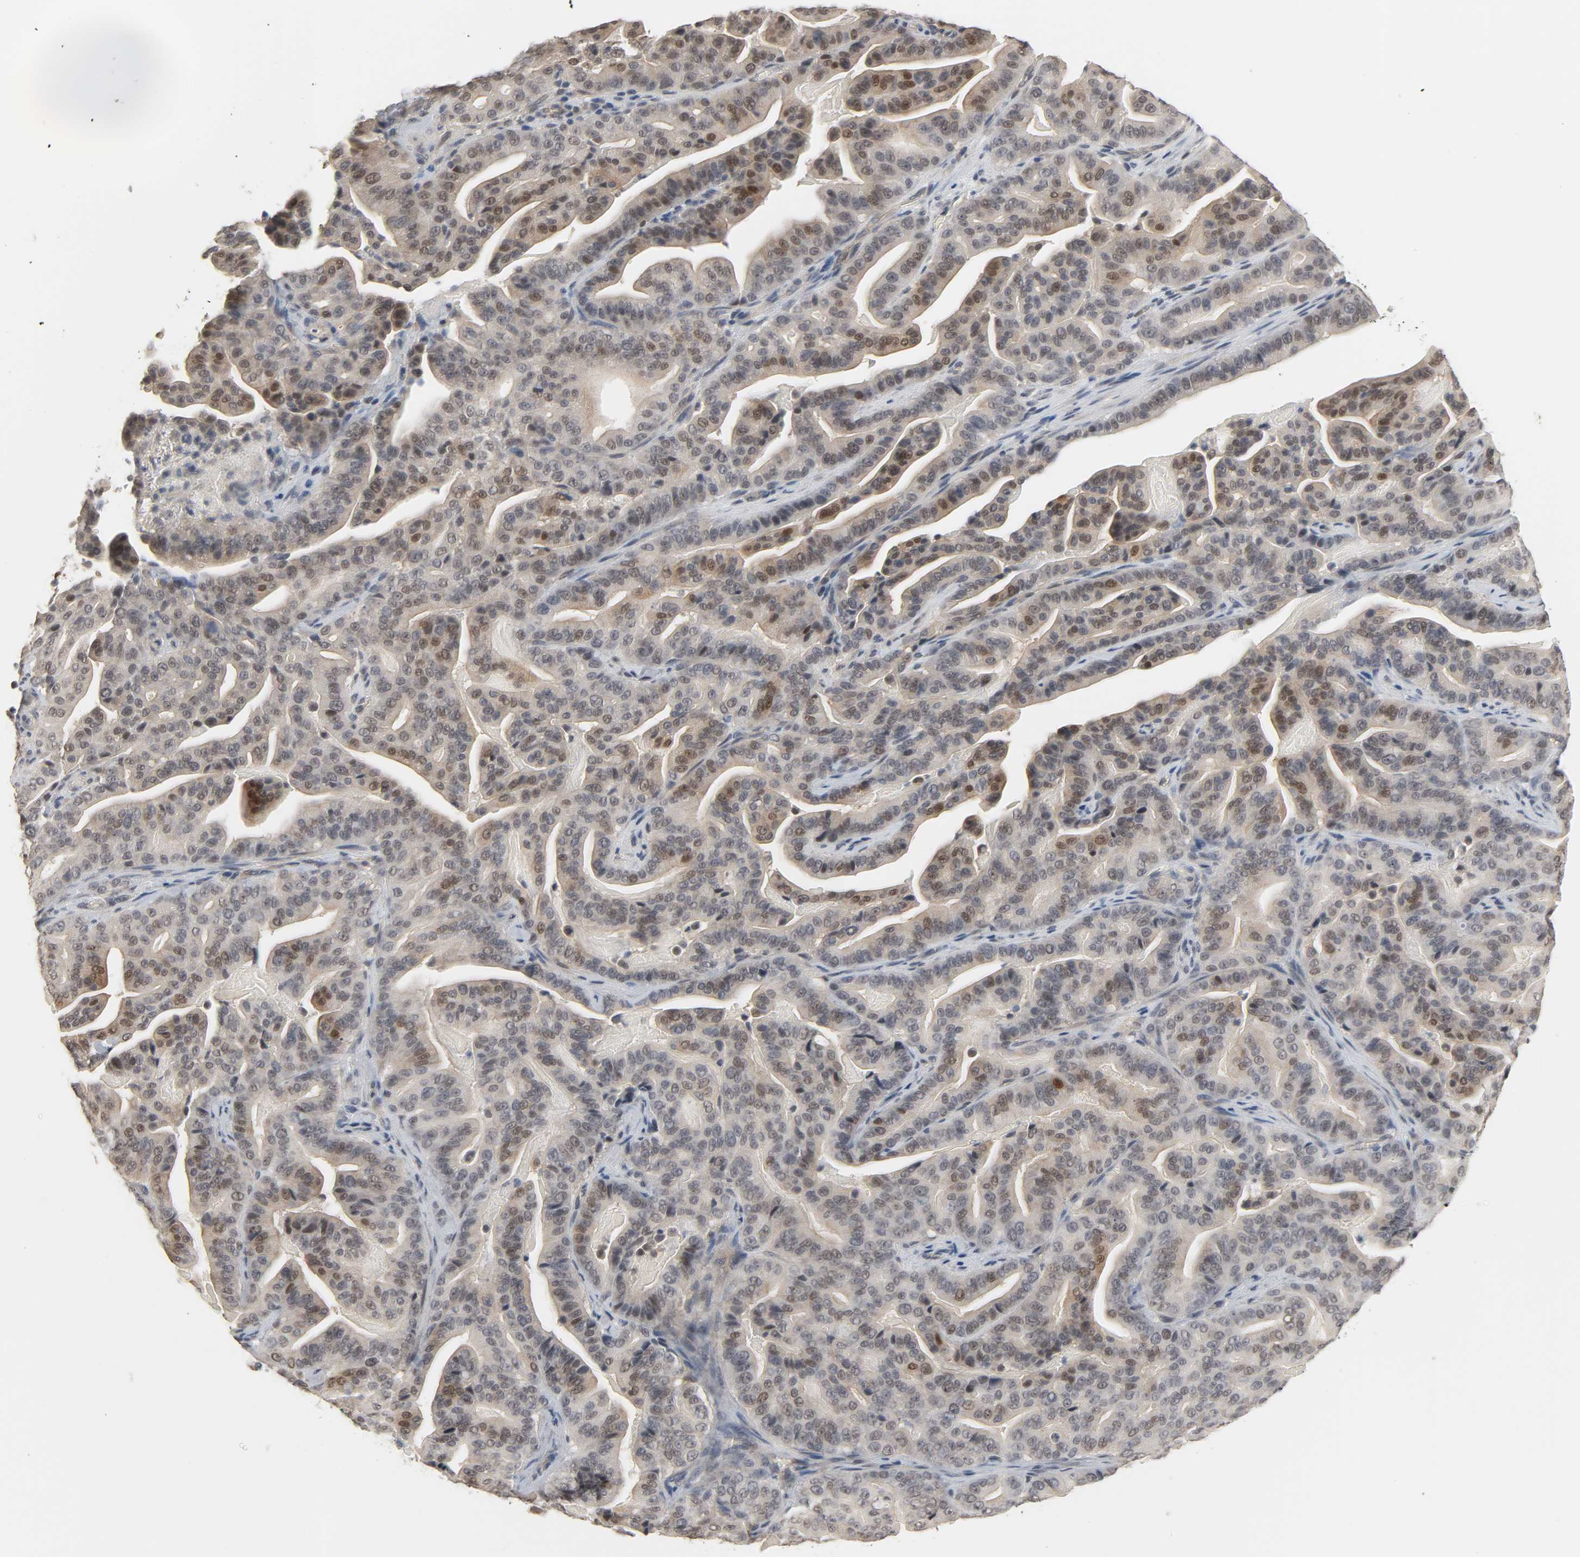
{"staining": {"intensity": "weak", "quantity": "25%-75%", "location": "cytoplasmic/membranous,nuclear"}, "tissue": "pancreatic cancer", "cell_type": "Tumor cells", "image_type": "cancer", "snomed": [{"axis": "morphology", "description": "Adenocarcinoma, NOS"}, {"axis": "topography", "description": "Pancreas"}], "caption": "Immunohistochemistry staining of pancreatic cancer (adenocarcinoma), which exhibits low levels of weak cytoplasmic/membranous and nuclear positivity in about 25%-75% of tumor cells indicating weak cytoplasmic/membranous and nuclear protein positivity. The staining was performed using DAB (brown) for protein detection and nuclei were counterstained in hematoxylin (blue).", "gene": "ACSS2", "patient": {"sex": "male", "age": 63}}